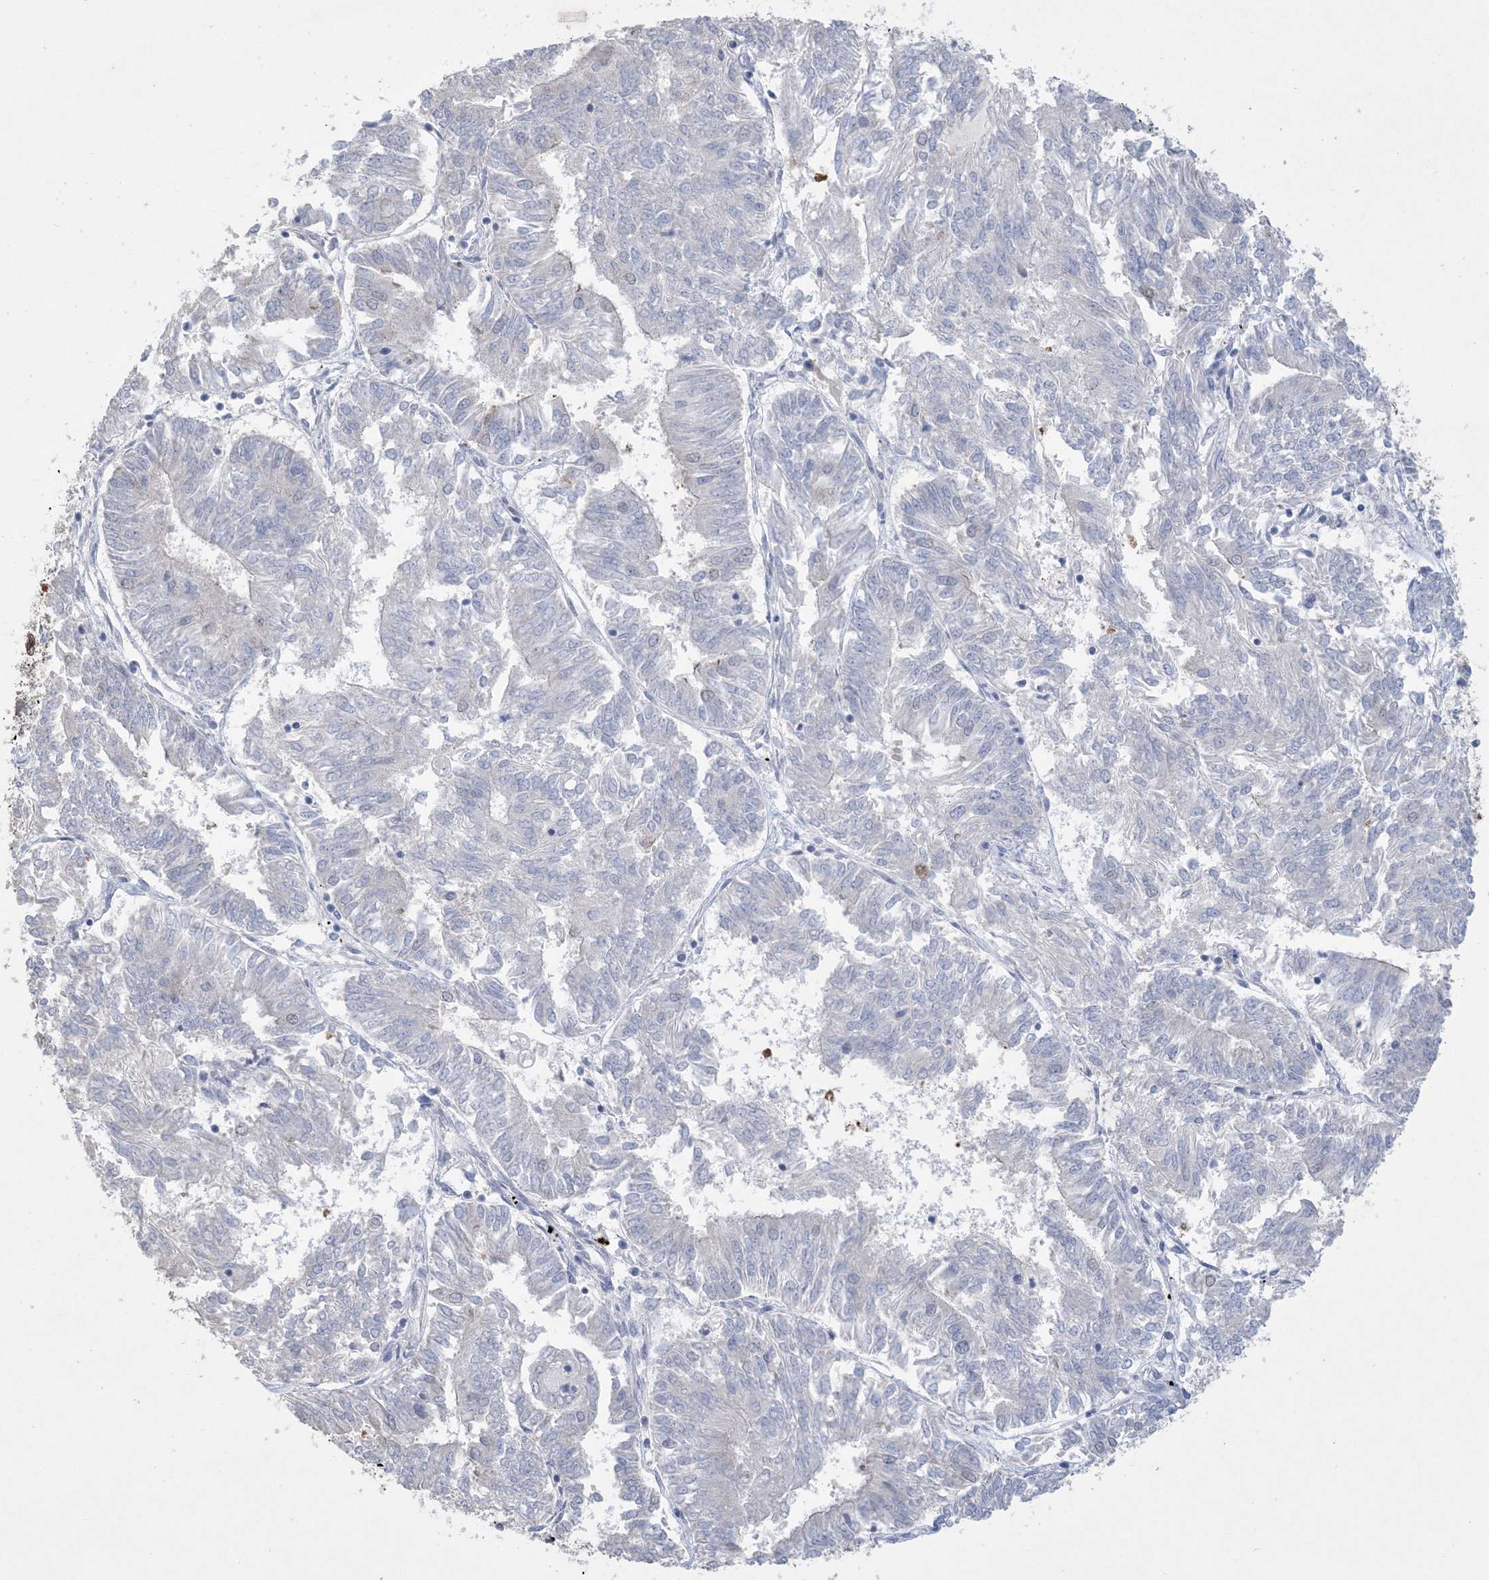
{"staining": {"intensity": "negative", "quantity": "none", "location": "none"}, "tissue": "endometrial cancer", "cell_type": "Tumor cells", "image_type": "cancer", "snomed": [{"axis": "morphology", "description": "Adenocarcinoma, NOS"}, {"axis": "topography", "description": "Endometrium"}], "caption": "Tumor cells are negative for brown protein staining in endometrial cancer (adenocarcinoma).", "gene": "HMGCS1", "patient": {"sex": "female", "age": 58}}